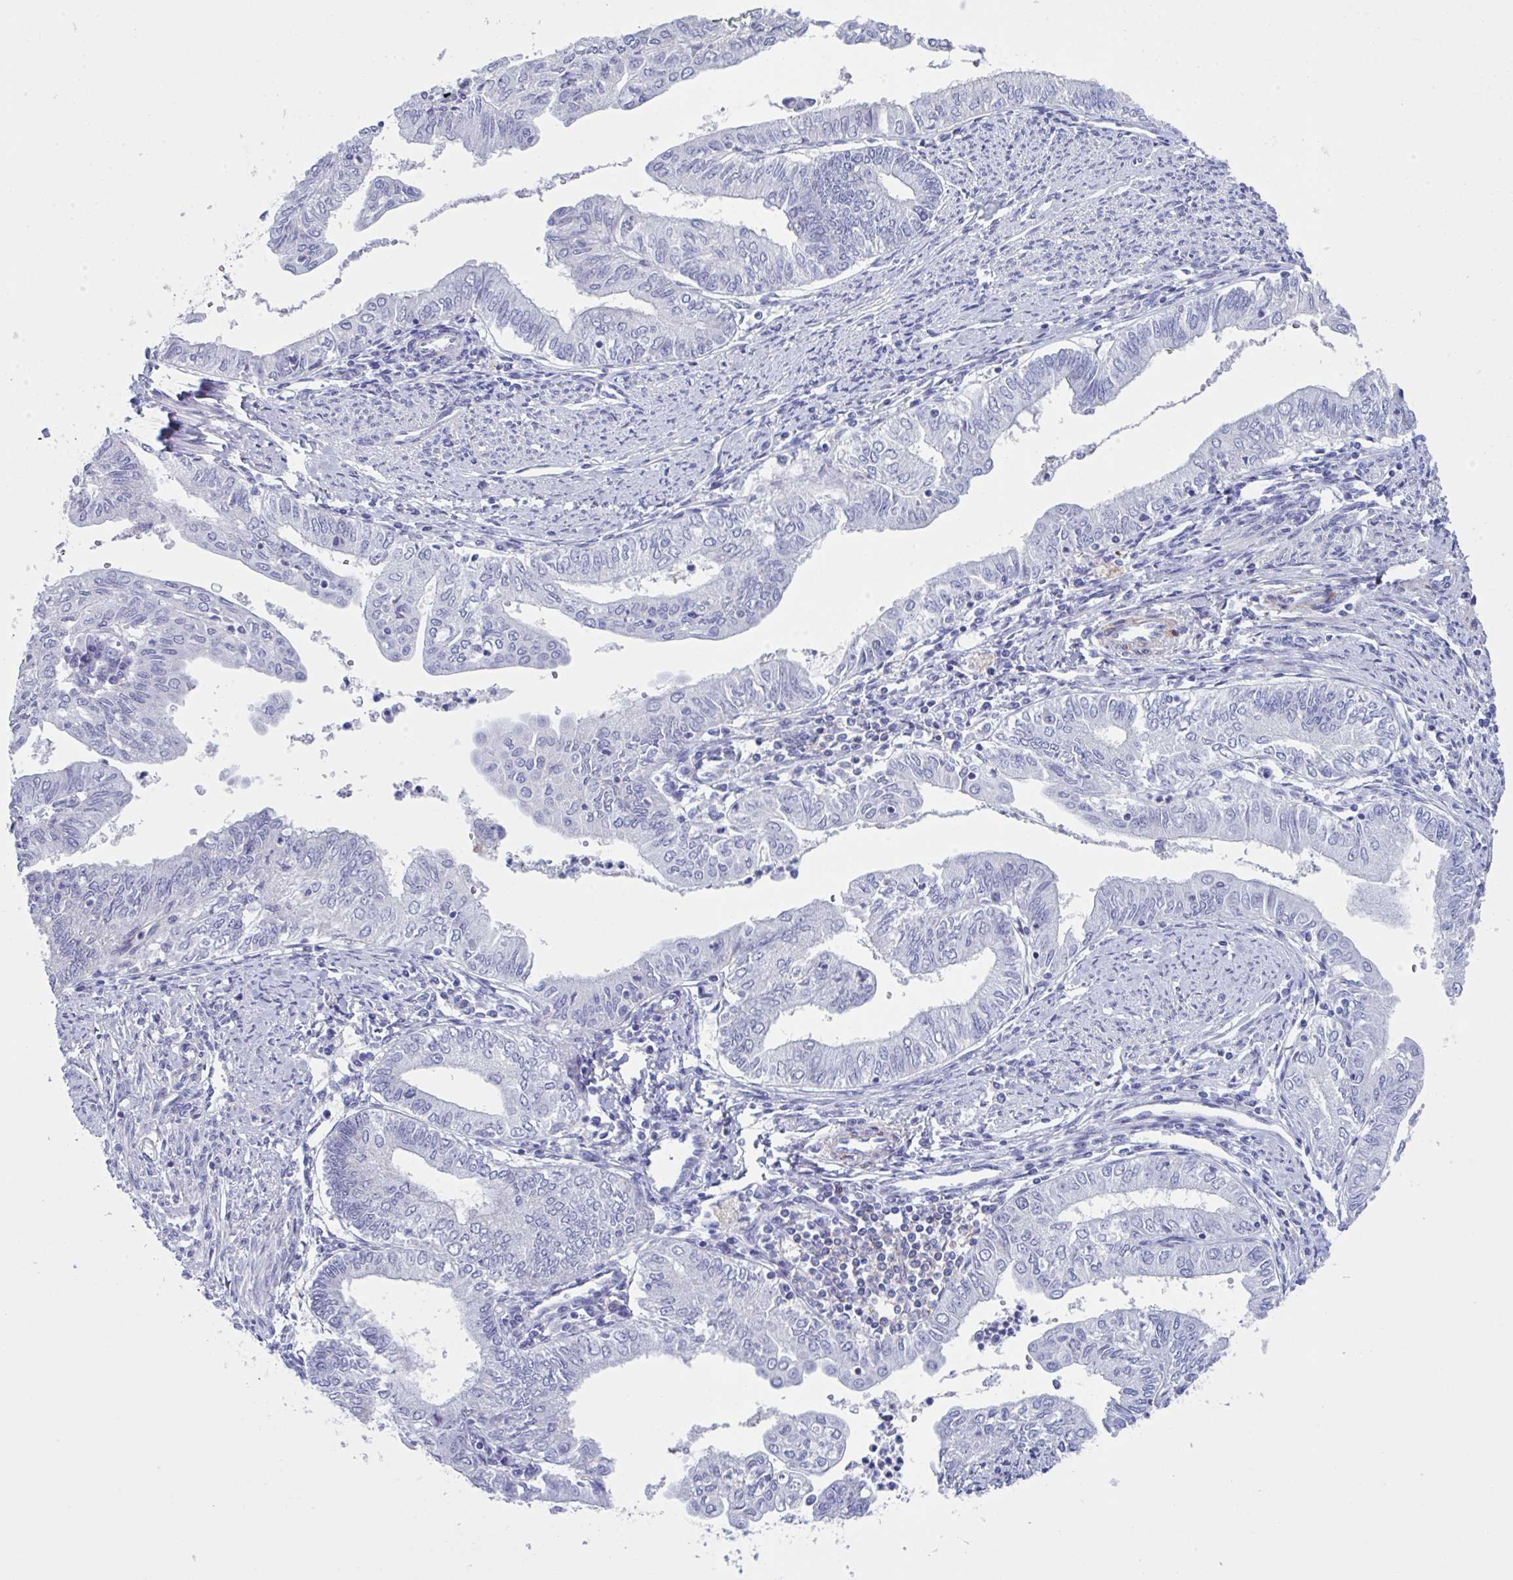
{"staining": {"intensity": "negative", "quantity": "none", "location": "none"}, "tissue": "endometrial cancer", "cell_type": "Tumor cells", "image_type": "cancer", "snomed": [{"axis": "morphology", "description": "Adenocarcinoma, NOS"}, {"axis": "topography", "description": "Endometrium"}], "caption": "A high-resolution micrograph shows IHC staining of adenocarcinoma (endometrial), which shows no significant staining in tumor cells.", "gene": "LPIN3", "patient": {"sex": "female", "age": 66}}